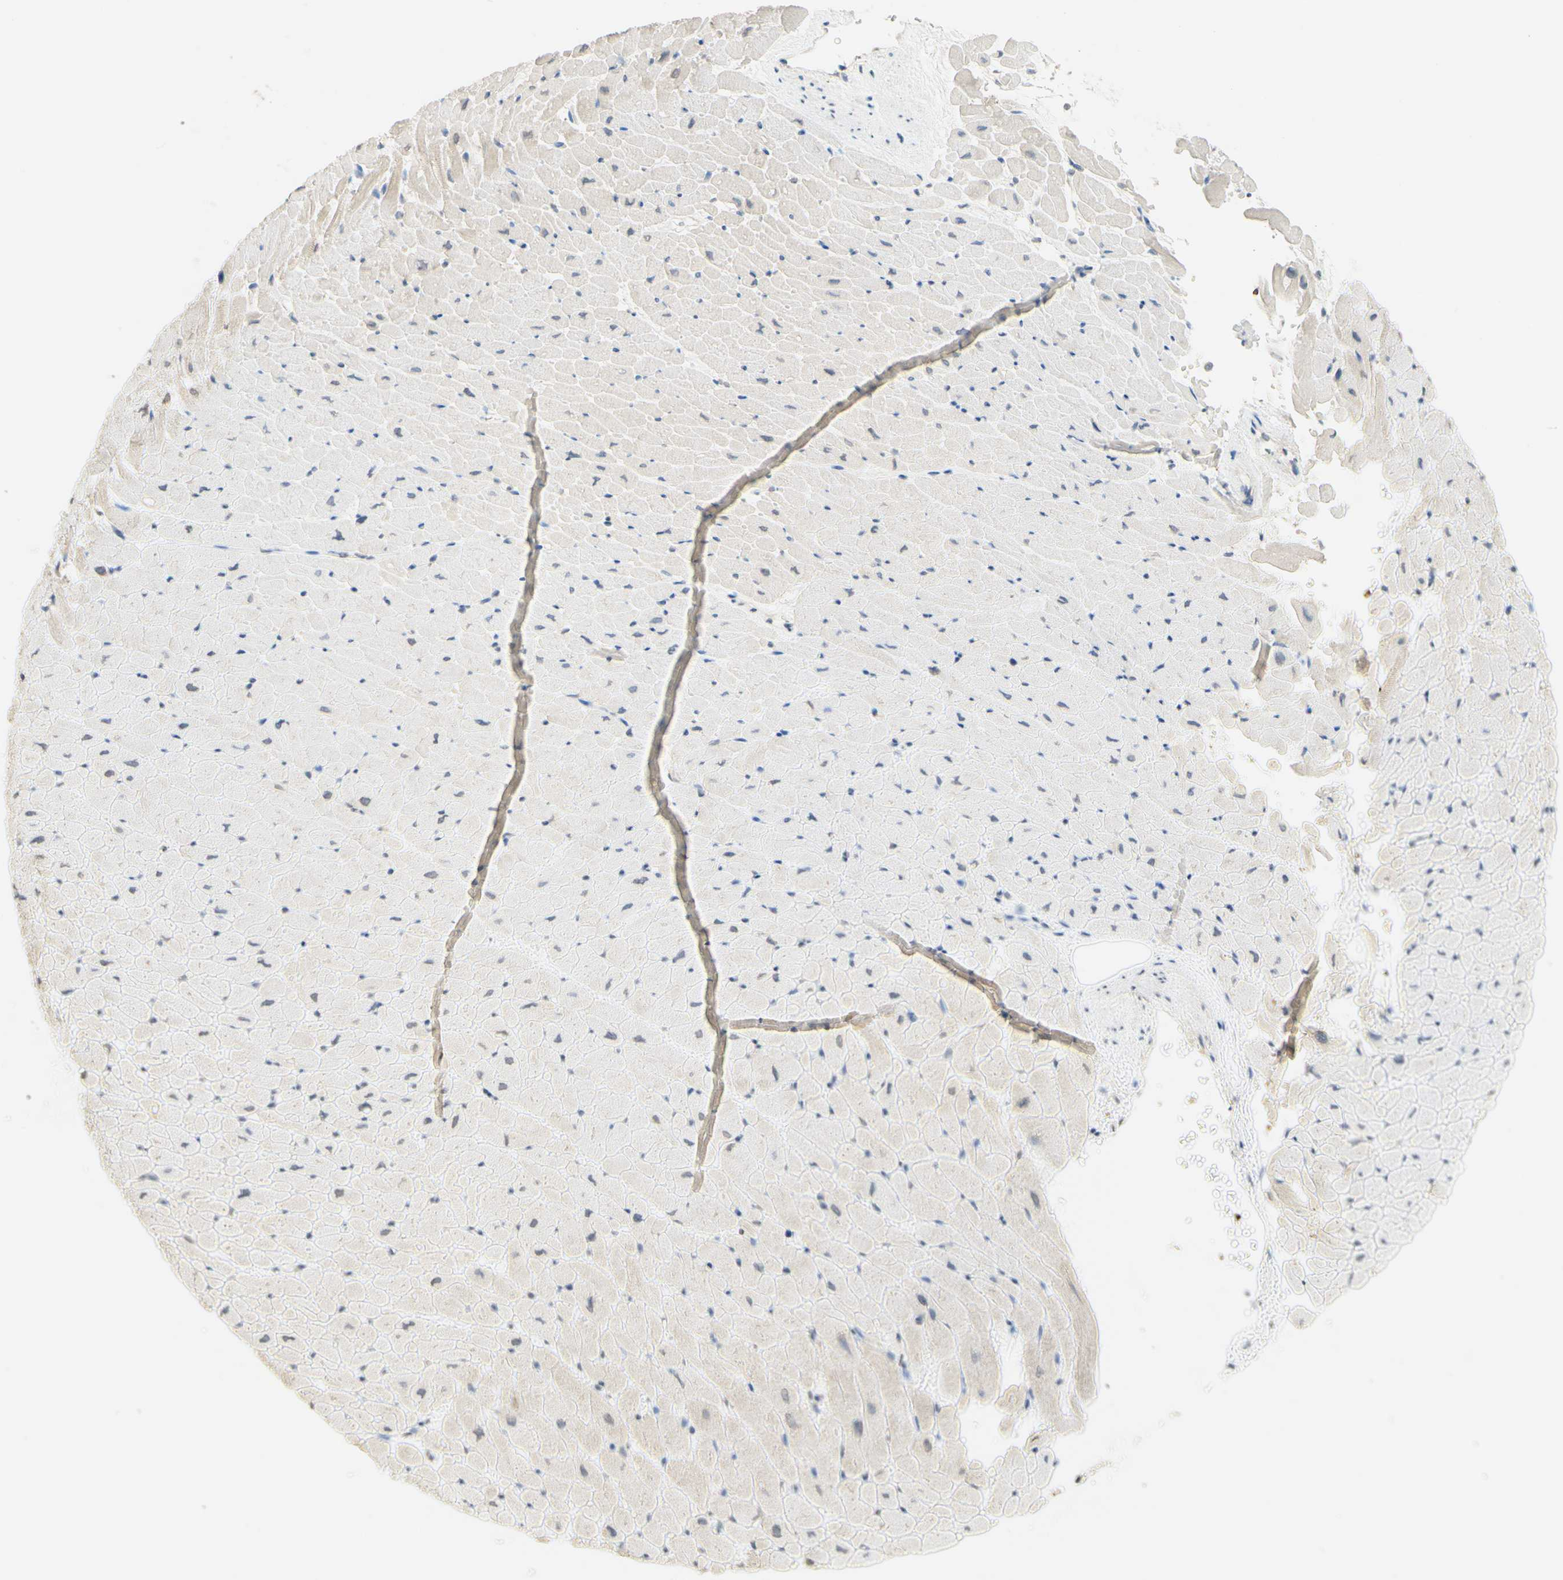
{"staining": {"intensity": "weak", "quantity": "25%-75%", "location": "cytoplasmic/membranous"}, "tissue": "heart muscle", "cell_type": "Cardiomyocytes", "image_type": "normal", "snomed": [{"axis": "morphology", "description": "Normal tissue, NOS"}, {"axis": "topography", "description": "Heart"}], "caption": "DAB (3,3'-diaminobenzidine) immunohistochemical staining of normal human heart muscle shows weak cytoplasmic/membranous protein positivity in approximately 25%-75% of cardiomyocytes. Nuclei are stained in blue.", "gene": "MAG", "patient": {"sex": "male", "age": 45}}